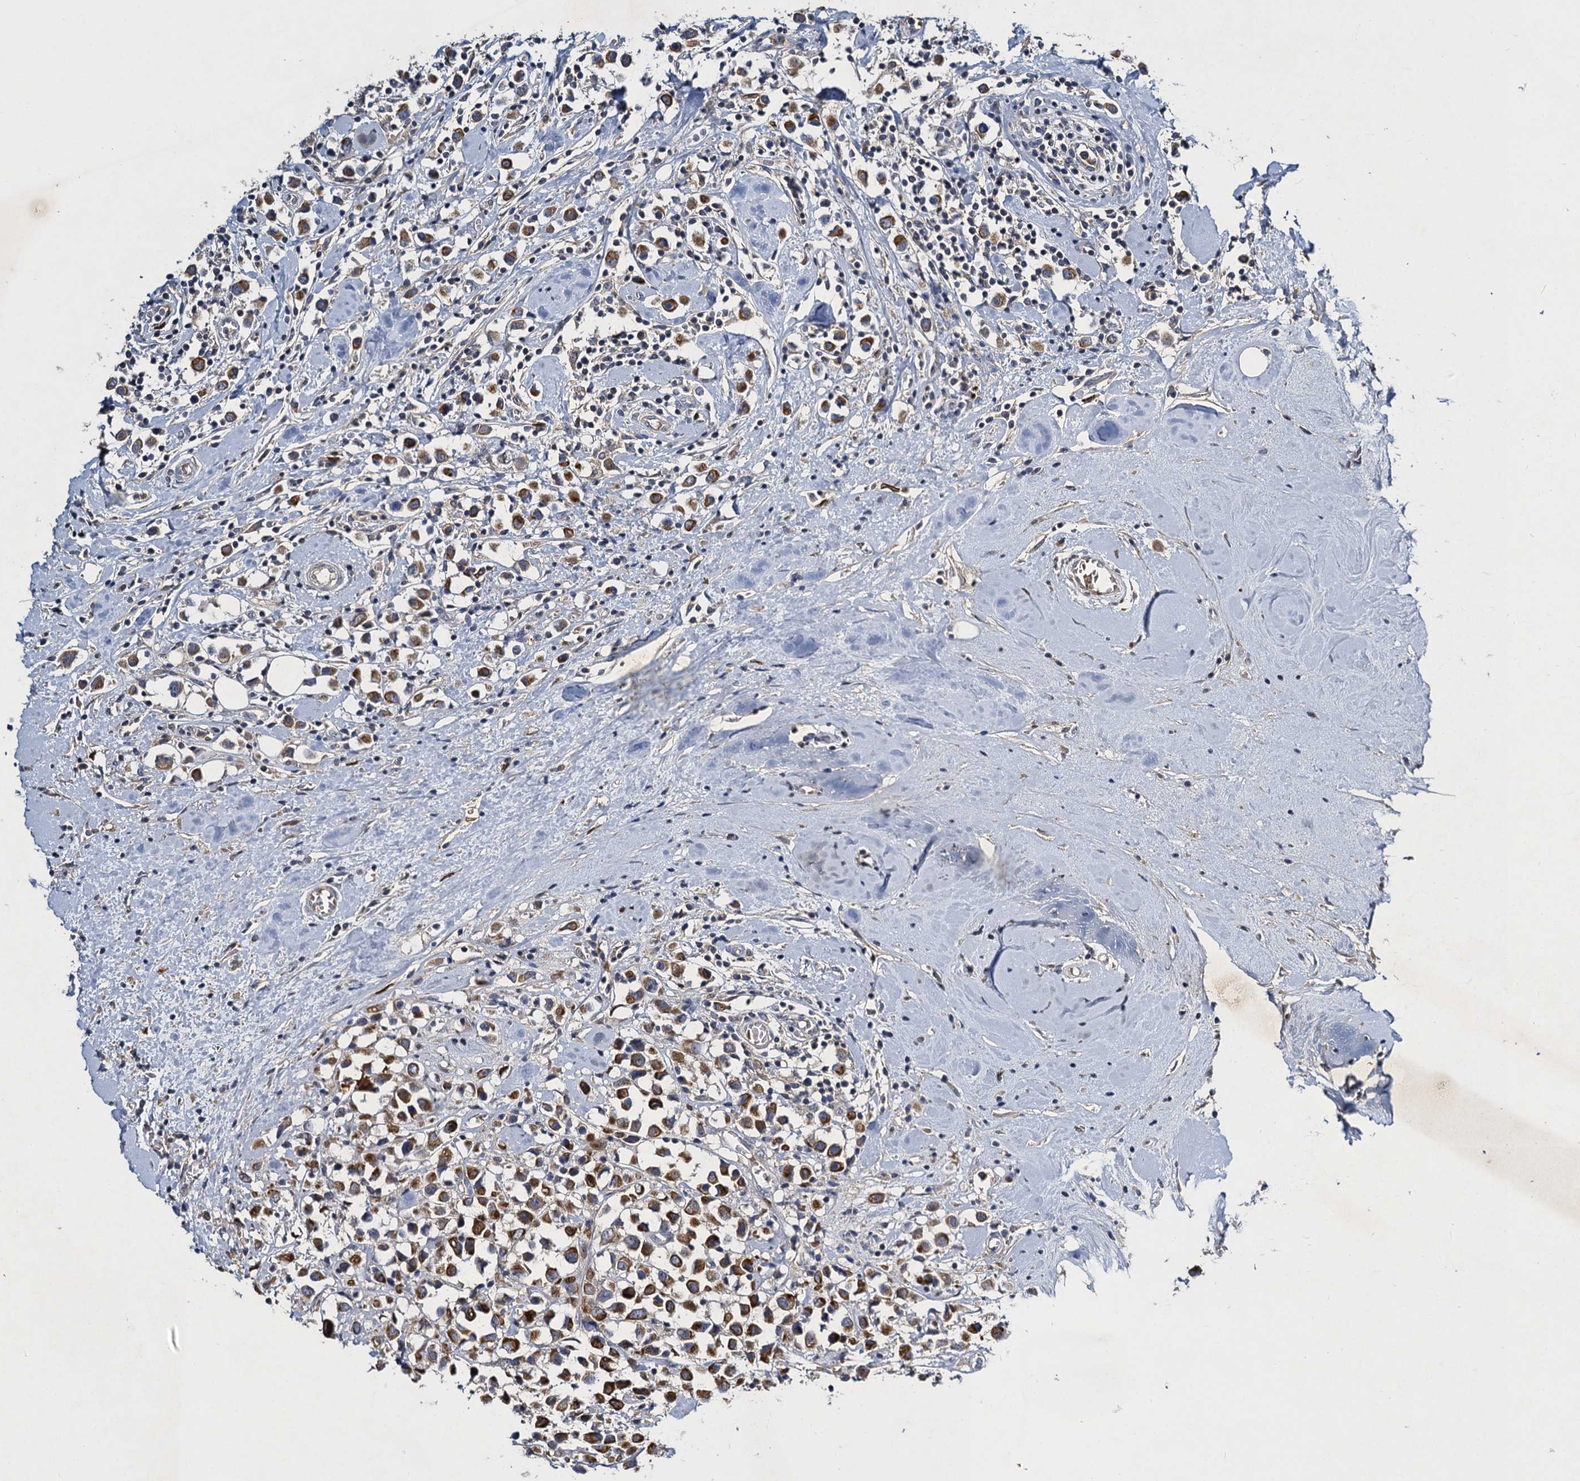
{"staining": {"intensity": "moderate", "quantity": ">75%", "location": "cytoplasmic/membranous"}, "tissue": "breast cancer", "cell_type": "Tumor cells", "image_type": "cancer", "snomed": [{"axis": "morphology", "description": "Duct carcinoma"}, {"axis": "topography", "description": "Breast"}], "caption": "High-magnification brightfield microscopy of breast infiltrating ductal carcinoma stained with DAB (3,3'-diaminobenzidine) (brown) and counterstained with hematoxylin (blue). tumor cells exhibit moderate cytoplasmic/membranous expression is appreciated in about>75% of cells.", "gene": "SLC11A2", "patient": {"sex": "female", "age": 61}}